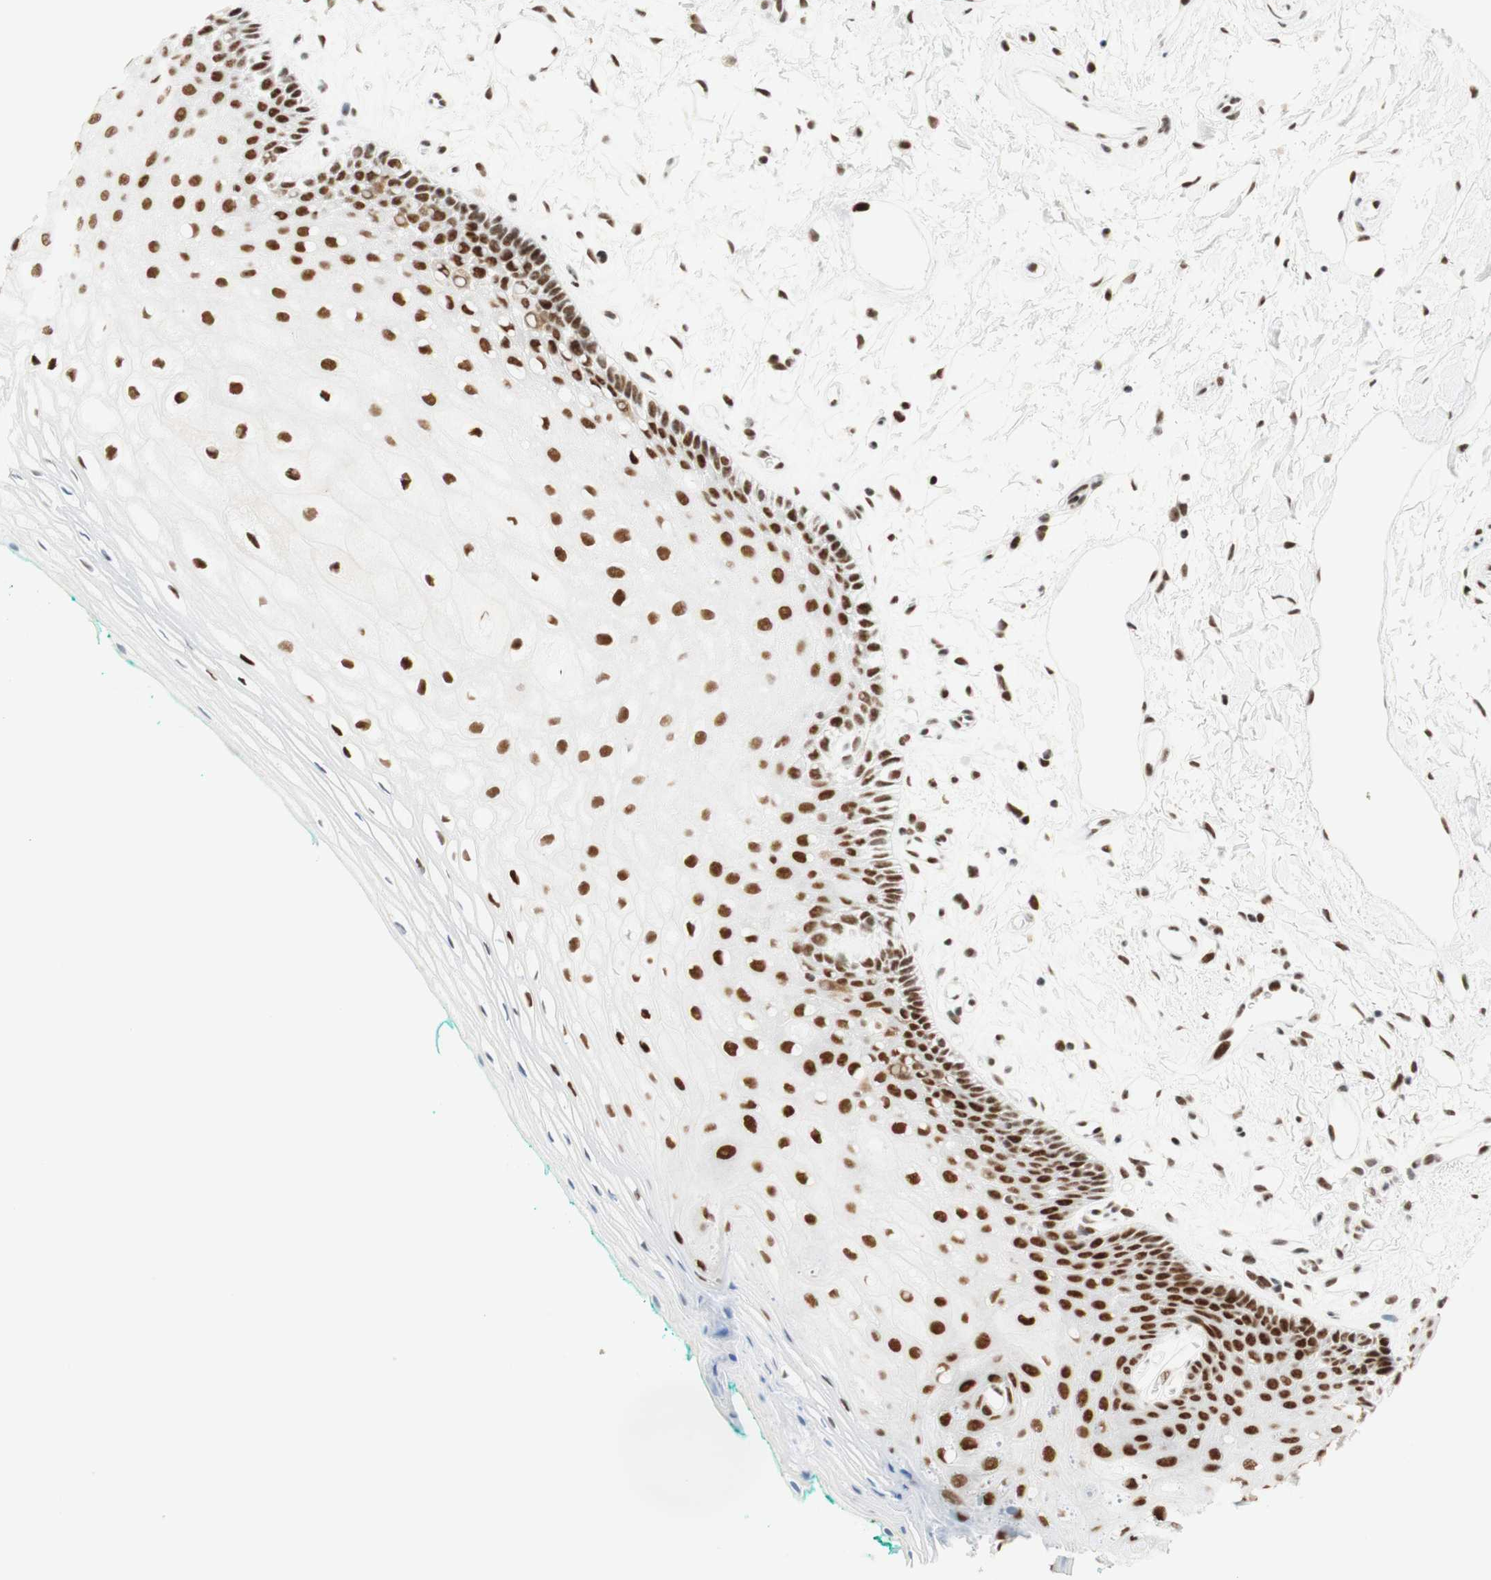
{"staining": {"intensity": "strong", "quantity": ">75%", "location": "nuclear"}, "tissue": "oral mucosa", "cell_type": "Squamous epithelial cells", "image_type": "normal", "snomed": [{"axis": "morphology", "description": "Normal tissue, NOS"}, {"axis": "topography", "description": "Skeletal muscle"}, {"axis": "topography", "description": "Oral tissue"}, {"axis": "topography", "description": "Peripheral nerve tissue"}], "caption": "Approximately >75% of squamous epithelial cells in benign oral mucosa display strong nuclear protein positivity as visualized by brown immunohistochemical staining.", "gene": "RNF20", "patient": {"sex": "female", "age": 84}}